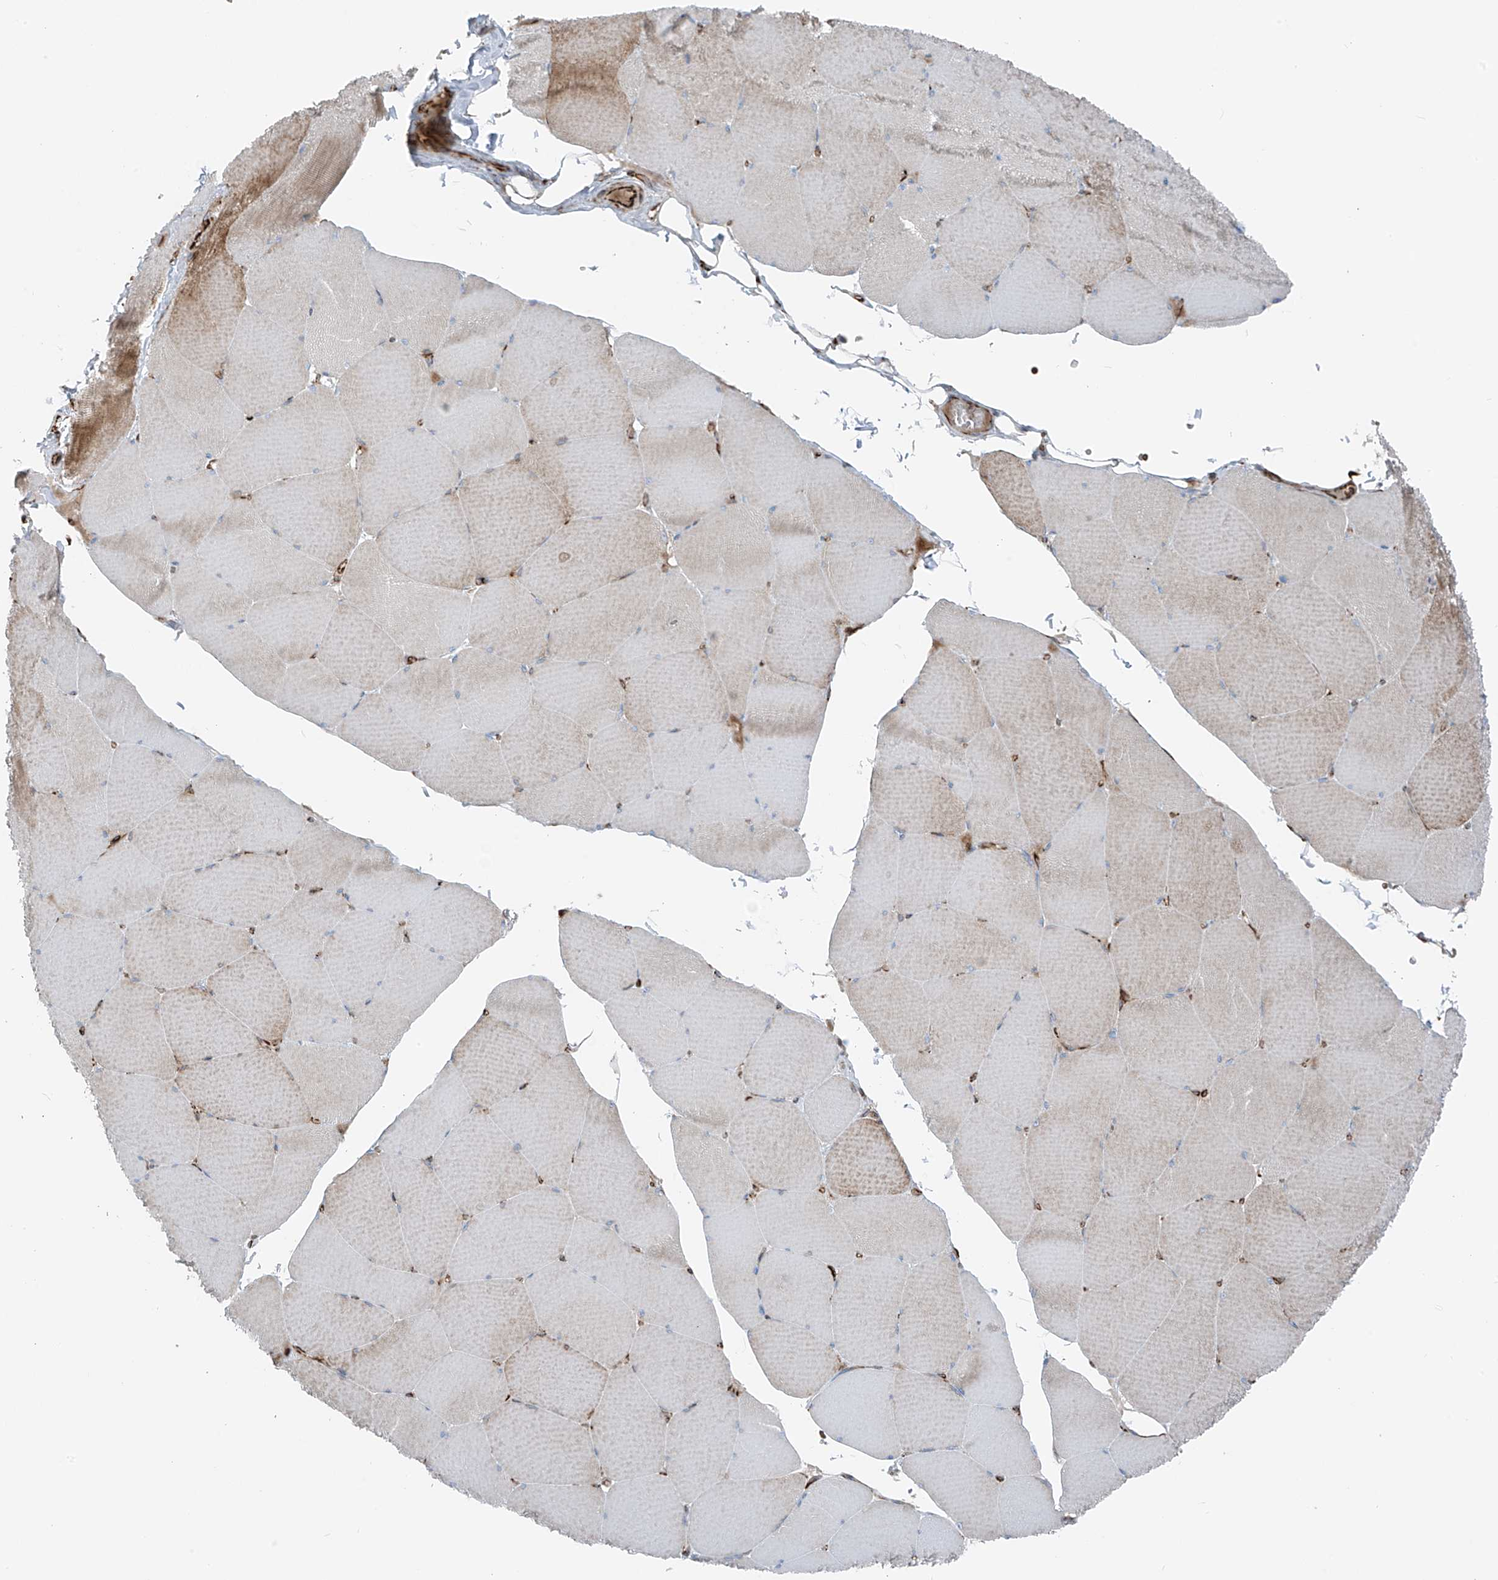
{"staining": {"intensity": "moderate", "quantity": "25%-75%", "location": "cytoplasmic/membranous"}, "tissue": "skeletal muscle", "cell_type": "Myocytes", "image_type": "normal", "snomed": [{"axis": "morphology", "description": "Normal tissue, NOS"}, {"axis": "topography", "description": "Skeletal muscle"}, {"axis": "topography", "description": "Head-Neck"}], "caption": "Human skeletal muscle stained with a brown dye demonstrates moderate cytoplasmic/membranous positive expression in about 25%-75% of myocytes.", "gene": "ERLEC1", "patient": {"sex": "male", "age": 66}}